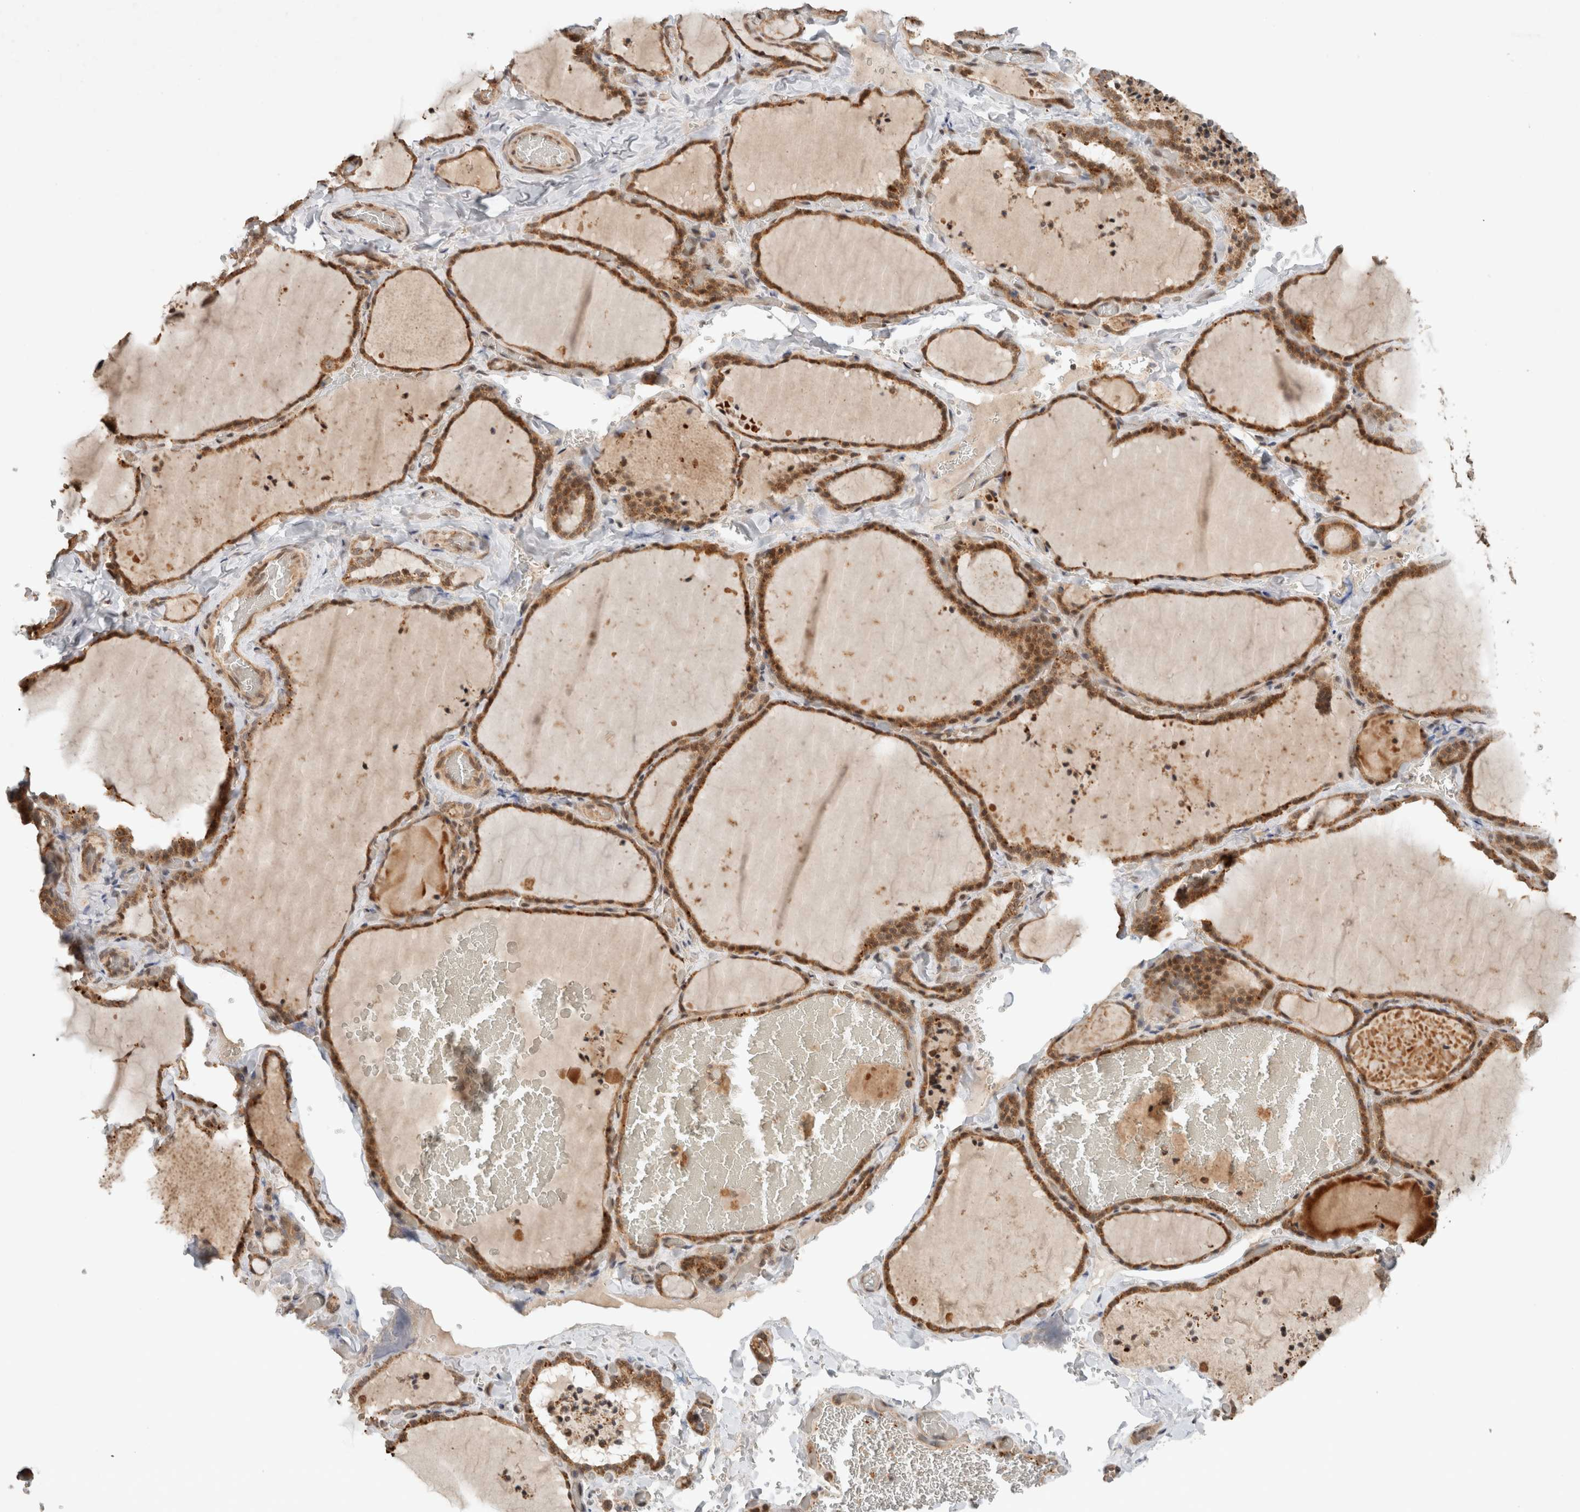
{"staining": {"intensity": "moderate", "quantity": ">75%", "location": "cytoplasmic/membranous"}, "tissue": "thyroid gland", "cell_type": "Glandular cells", "image_type": "normal", "snomed": [{"axis": "morphology", "description": "Normal tissue, NOS"}, {"axis": "topography", "description": "Thyroid gland"}], "caption": "Thyroid gland stained with a brown dye exhibits moderate cytoplasmic/membranous positive expression in about >75% of glandular cells.", "gene": "CAAP1", "patient": {"sex": "female", "age": 22}}